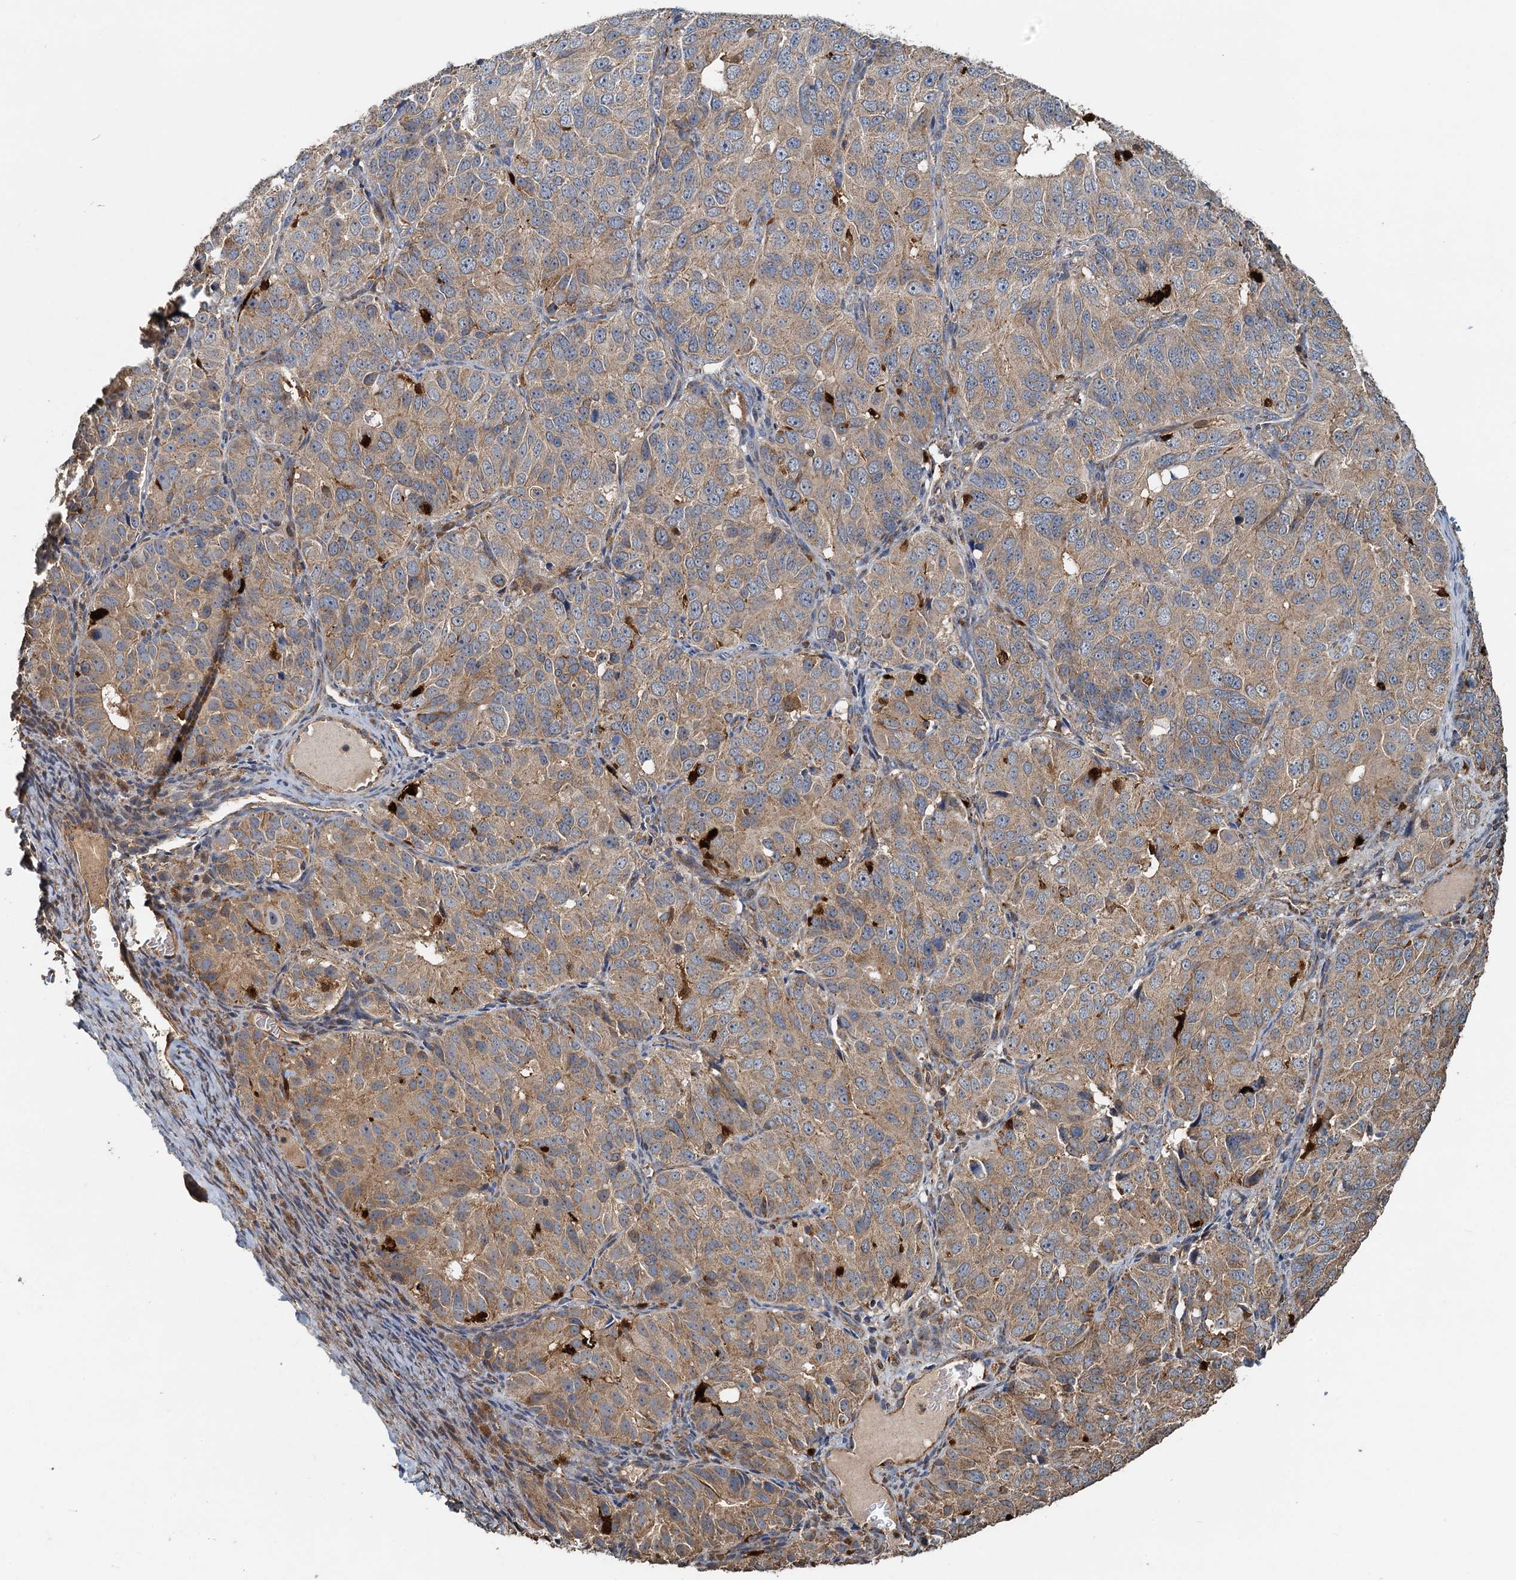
{"staining": {"intensity": "moderate", "quantity": ">75%", "location": "cytoplasmic/membranous"}, "tissue": "ovarian cancer", "cell_type": "Tumor cells", "image_type": "cancer", "snomed": [{"axis": "morphology", "description": "Carcinoma, endometroid"}, {"axis": "topography", "description": "Ovary"}], "caption": "This is an image of IHC staining of ovarian endometroid carcinoma, which shows moderate expression in the cytoplasmic/membranous of tumor cells.", "gene": "SDS", "patient": {"sex": "female", "age": 51}}